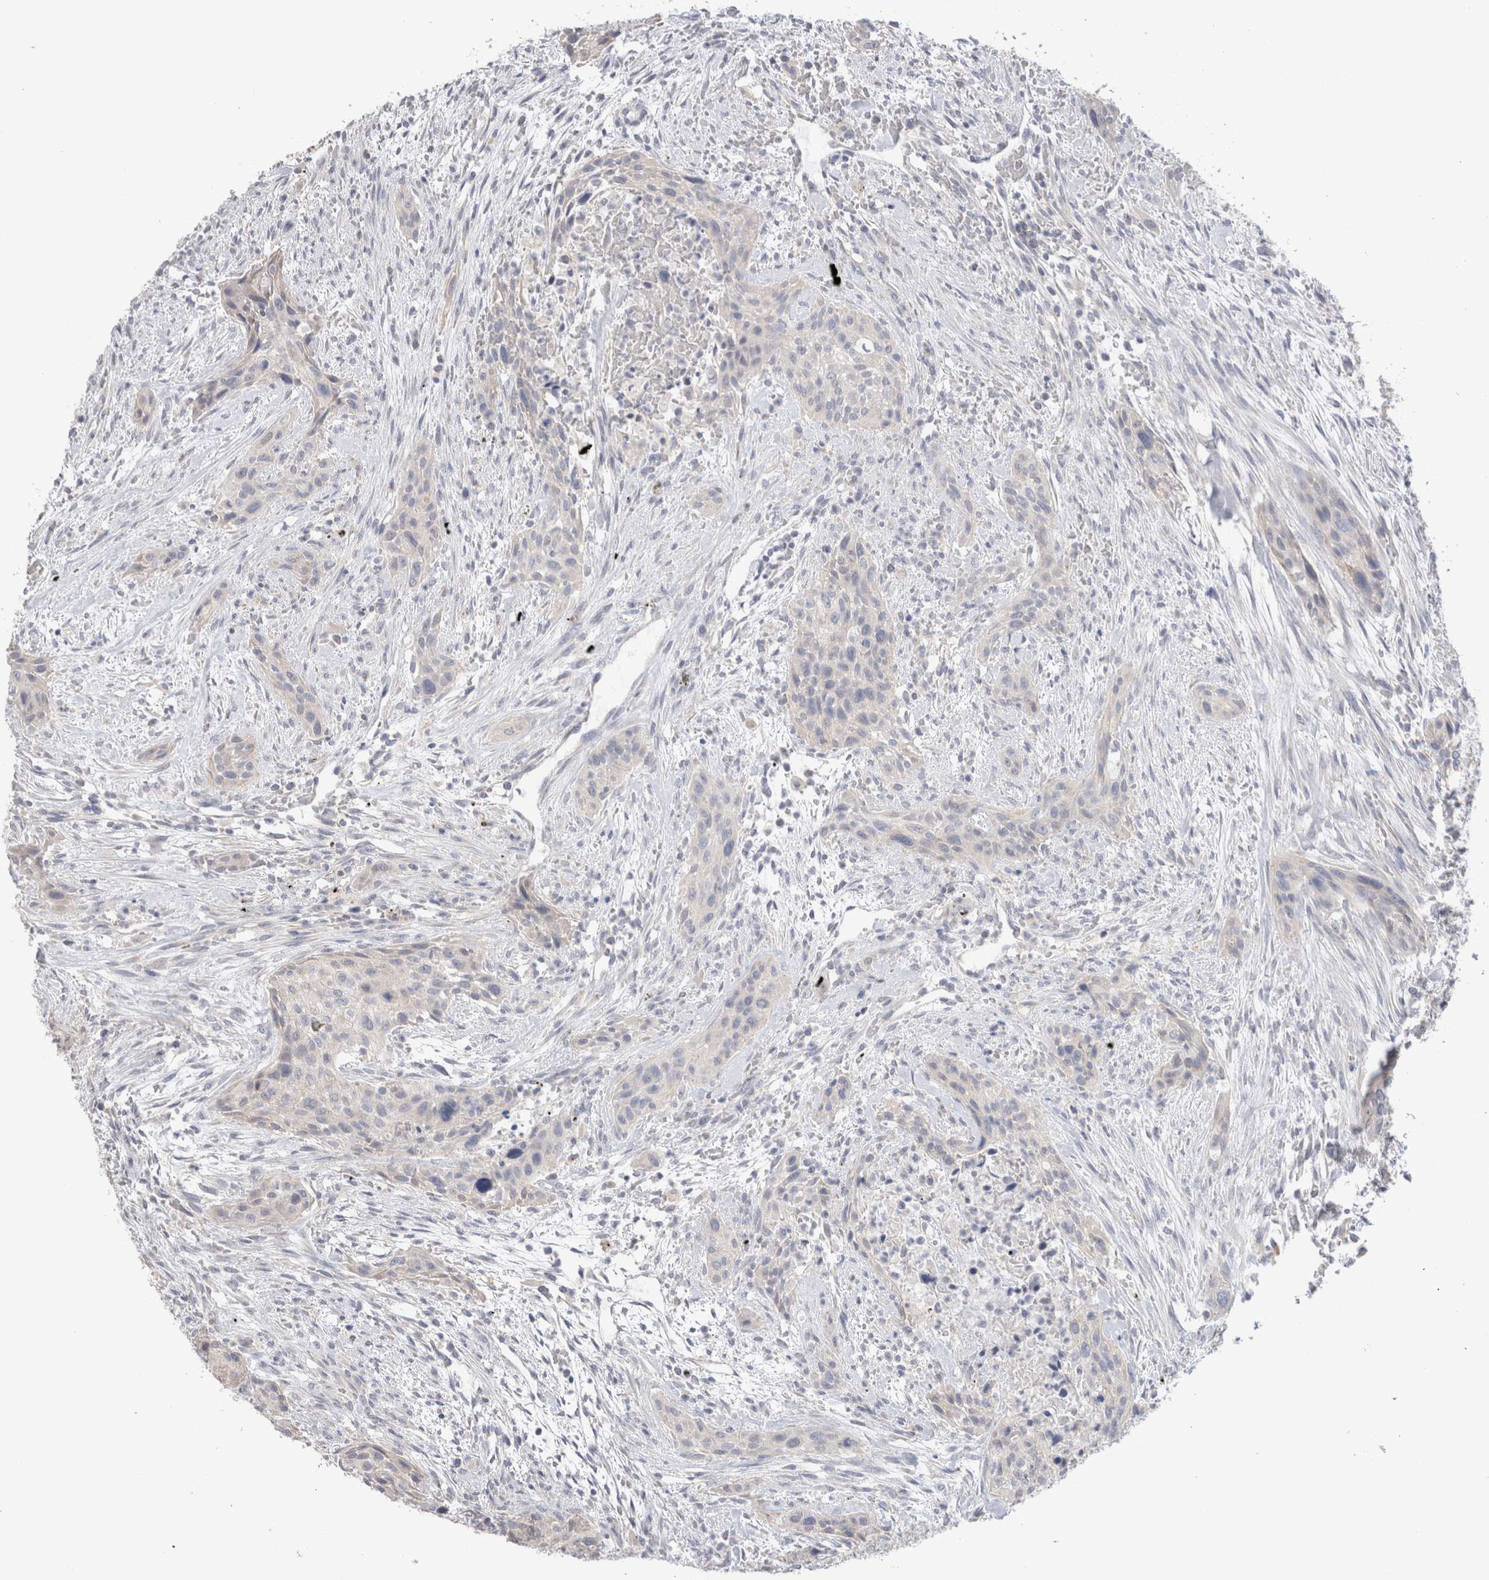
{"staining": {"intensity": "weak", "quantity": "<25%", "location": "cytoplasmic/membranous"}, "tissue": "urothelial cancer", "cell_type": "Tumor cells", "image_type": "cancer", "snomed": [{"axis": "morphology", "description": "Urothelial carcinoma, High grade"}, {"axis": "topography", "description": "Urinary bladder"}], "caption": "Image shows no protein positivity in tumor cells of urothelial cancer tissue.", "gene": "DMD", "patient": {"sex": "male", "age": 35}}